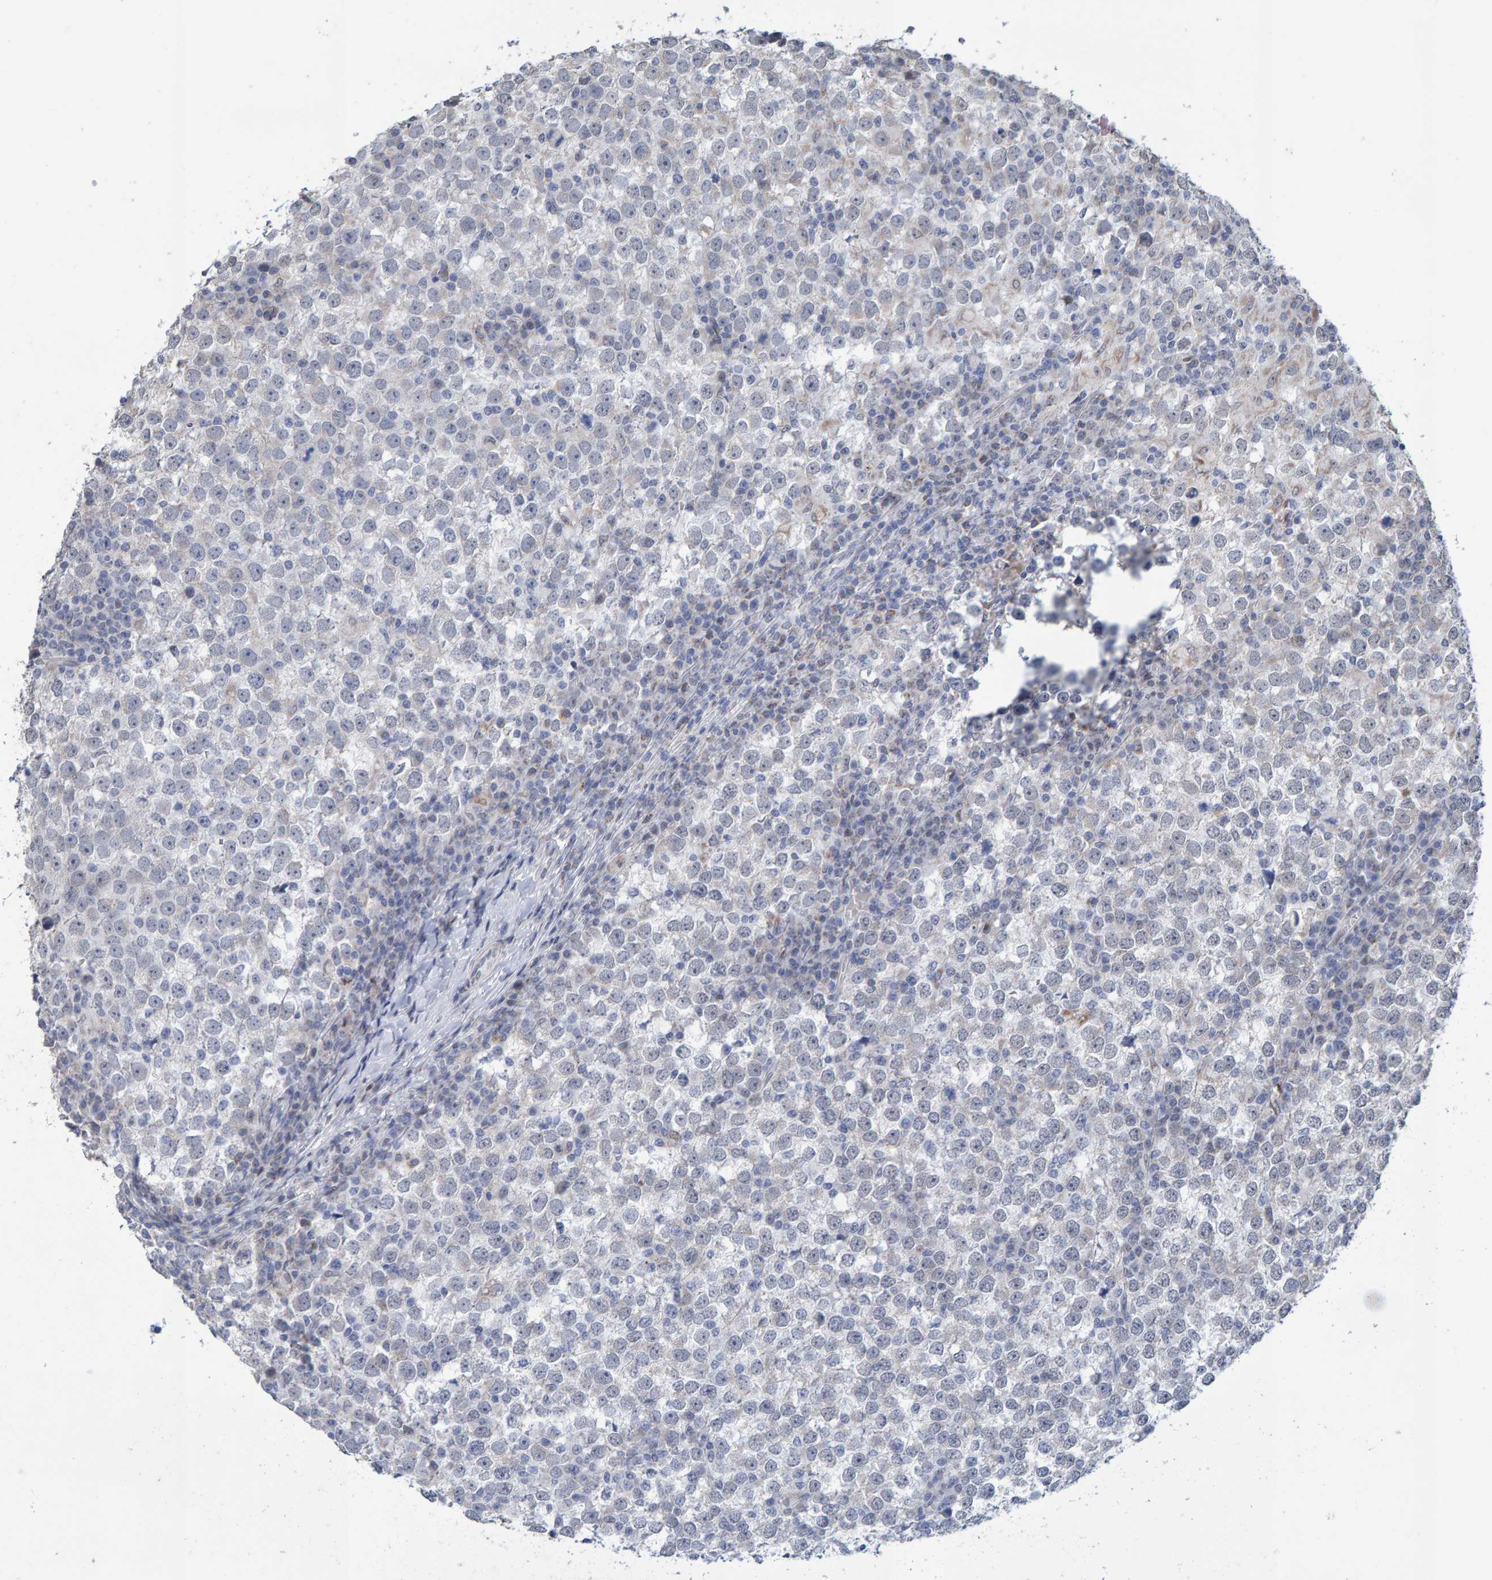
{"staining": {"intensity": "negative", "quantity": "none", "location": "none"}, "tissue": "testis cancer", "cell_type": "Tumor cells", "image_type": "cancer", "snomed": [{"axis": "morphology", "description": "Seminoma, NOS"}, {"axis": "topography", "description": "Testis"}], "caption": "Immunohistochemistry image of neoplastic tissue: human testis cancer stained with DAB demonstrates no significant protein expression in tumor cells.", "gene": "USP43", "patient": {"sex": "male", "age": 65}}